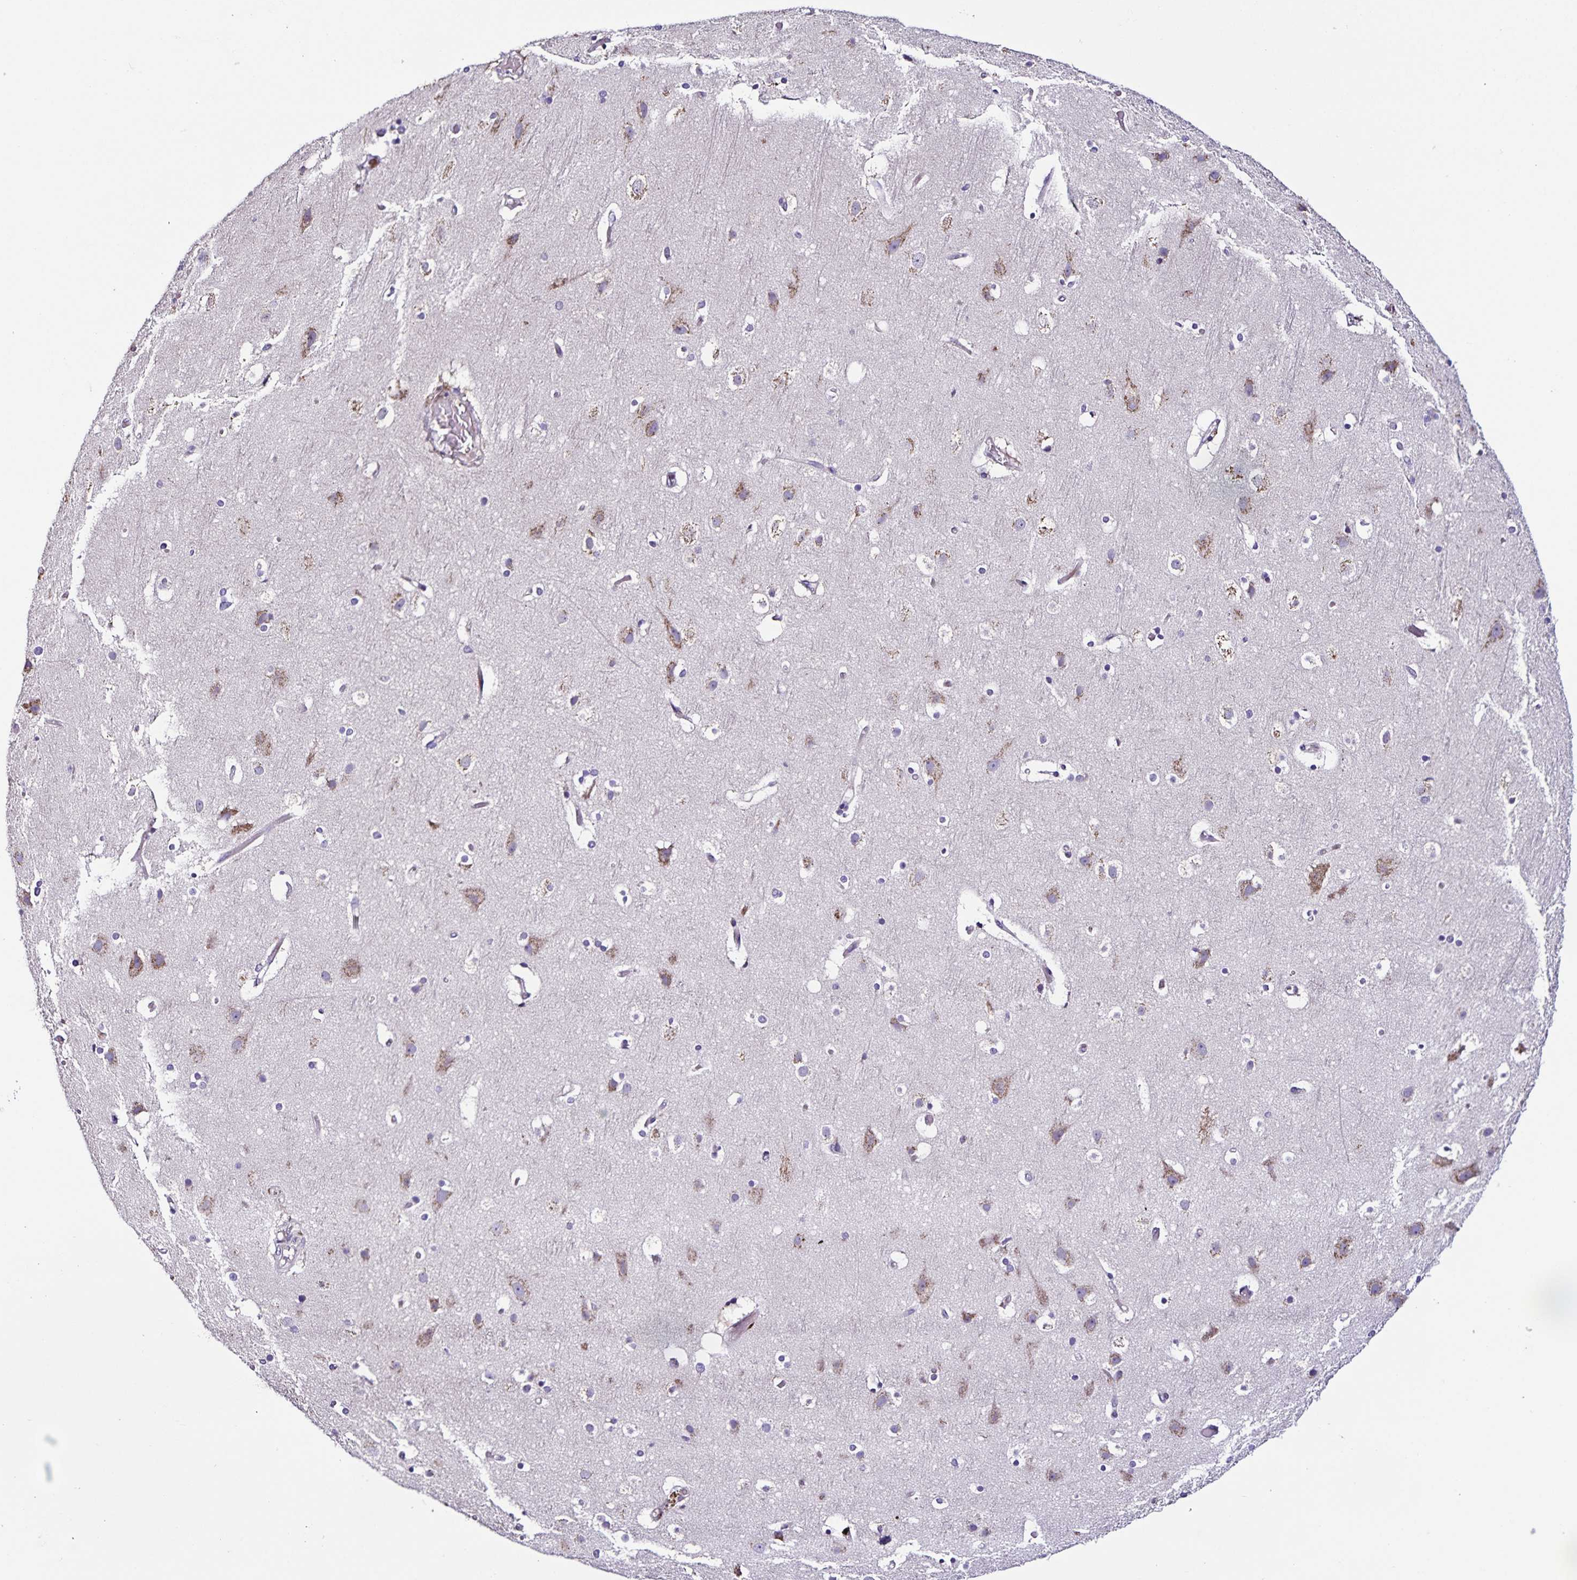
{"staining": {"intensity": "negative", "quantity": "none", "location": "none"}, "tissue": "cerebral cortex", "cell_type": "Endothelial cells", "image_type": "normal", "snomed": [{"axis": "morphology", "description": "Normal tissue, NOS"}, {"axis": "topography", "description": "Cerebral cortex"}], "caption": "A micrograph of human cerebral cortex is negative for staining in endothelial cells. (Brightfield microscopy of DAB immunohistochemistry at high magnification).", "gene": "RNFT2", "patient": {"sex": "female", "age": 52}}